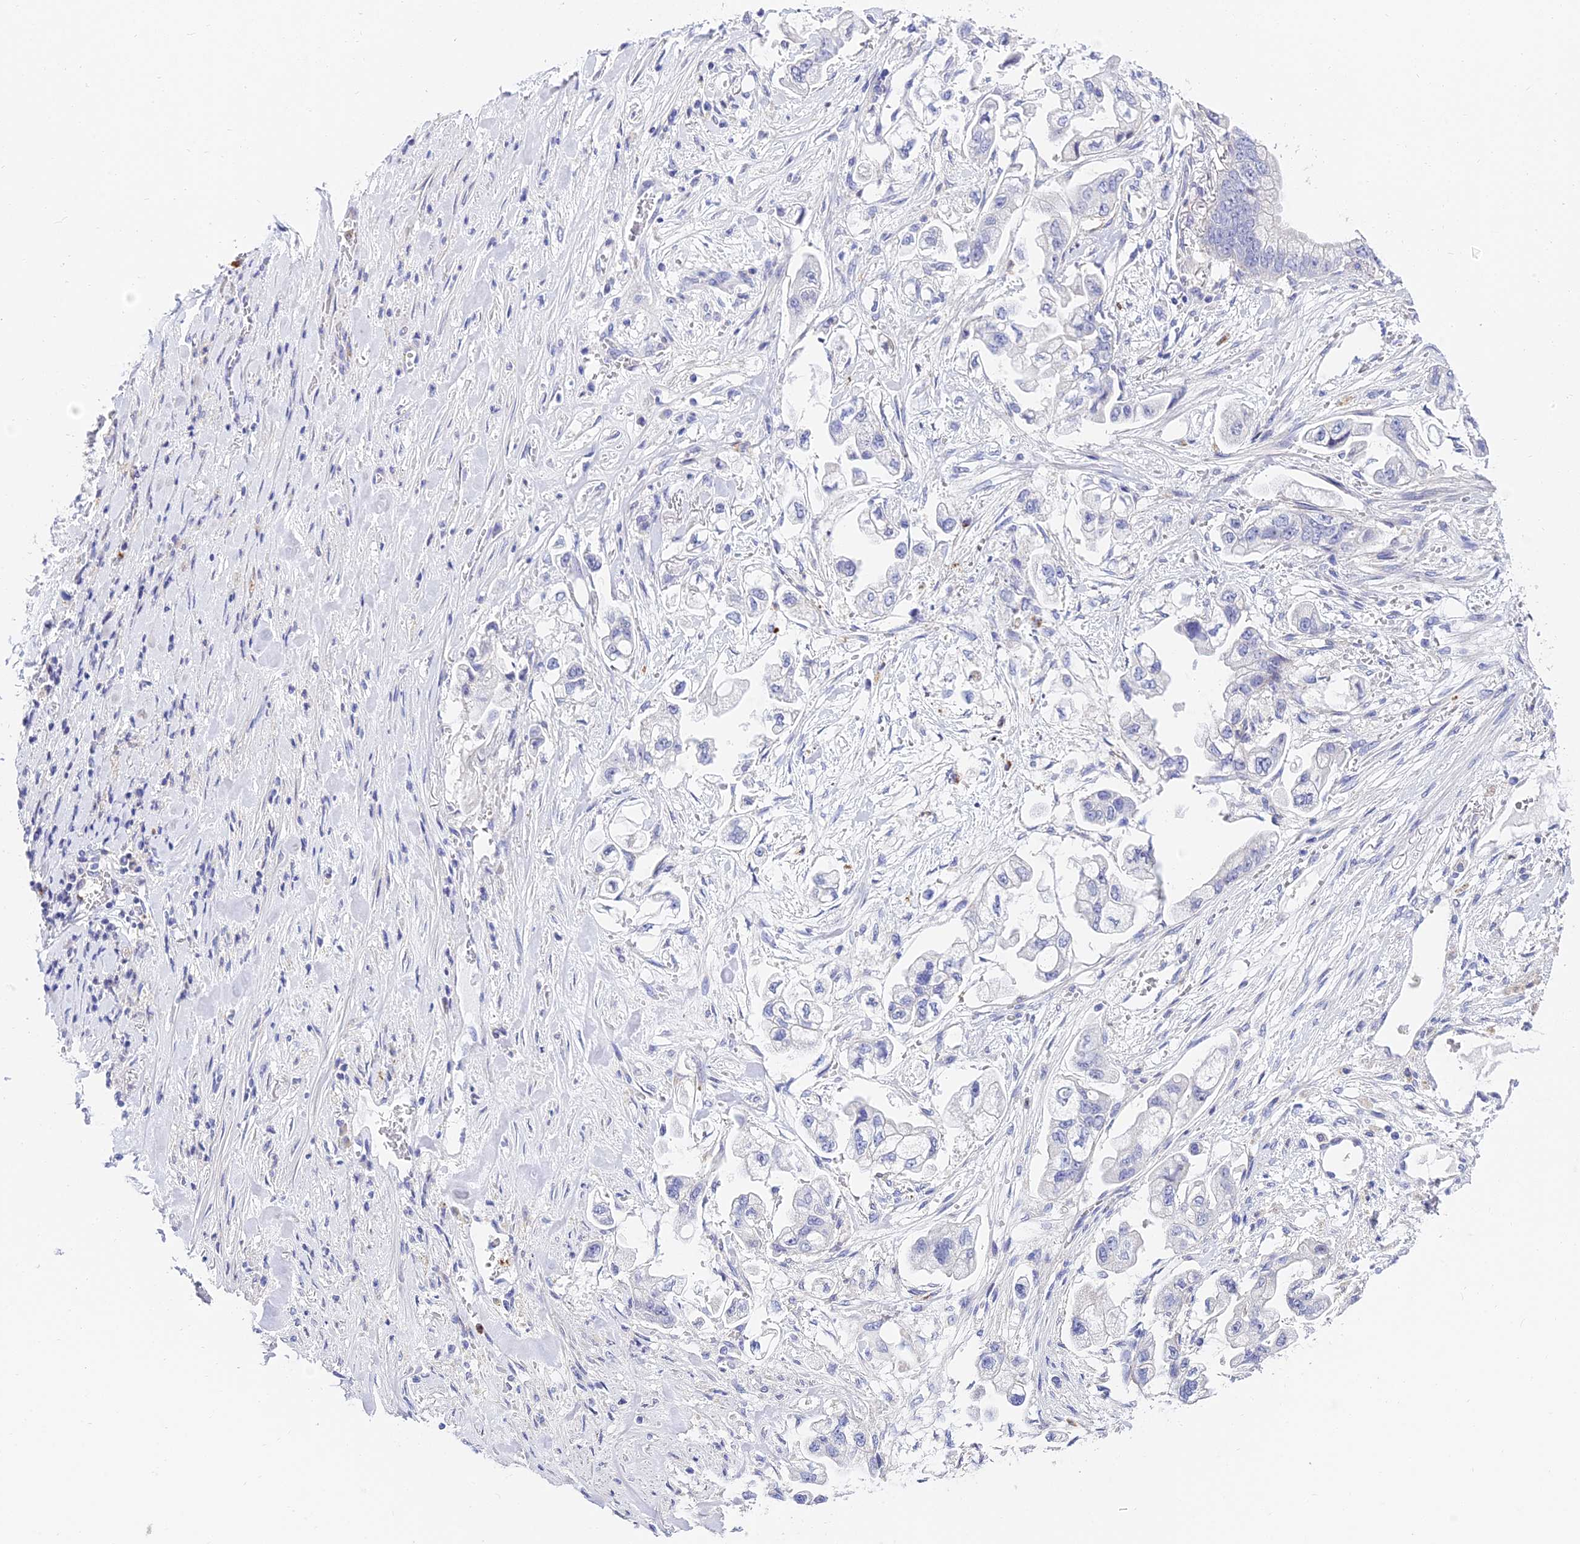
{"staining": {"intensity": "negative", "quantity": "none", "location": "none"}, "tissue": "stomach cancer", "cell_type": "Tumor cells", "image_type": "cancer", "snomed": [{"axis": "morphology", "description": "Adenocarcinoma, NOS"}, {"axis": "topography", "description": "Stomach"}], "caption": "Immunohistochemical staining of adenocarcinoma (stomach) demonstrates no significant staining in tumor cells.", "gene": "VWC2L", "patient": {"sex": "male", "age": 62}}